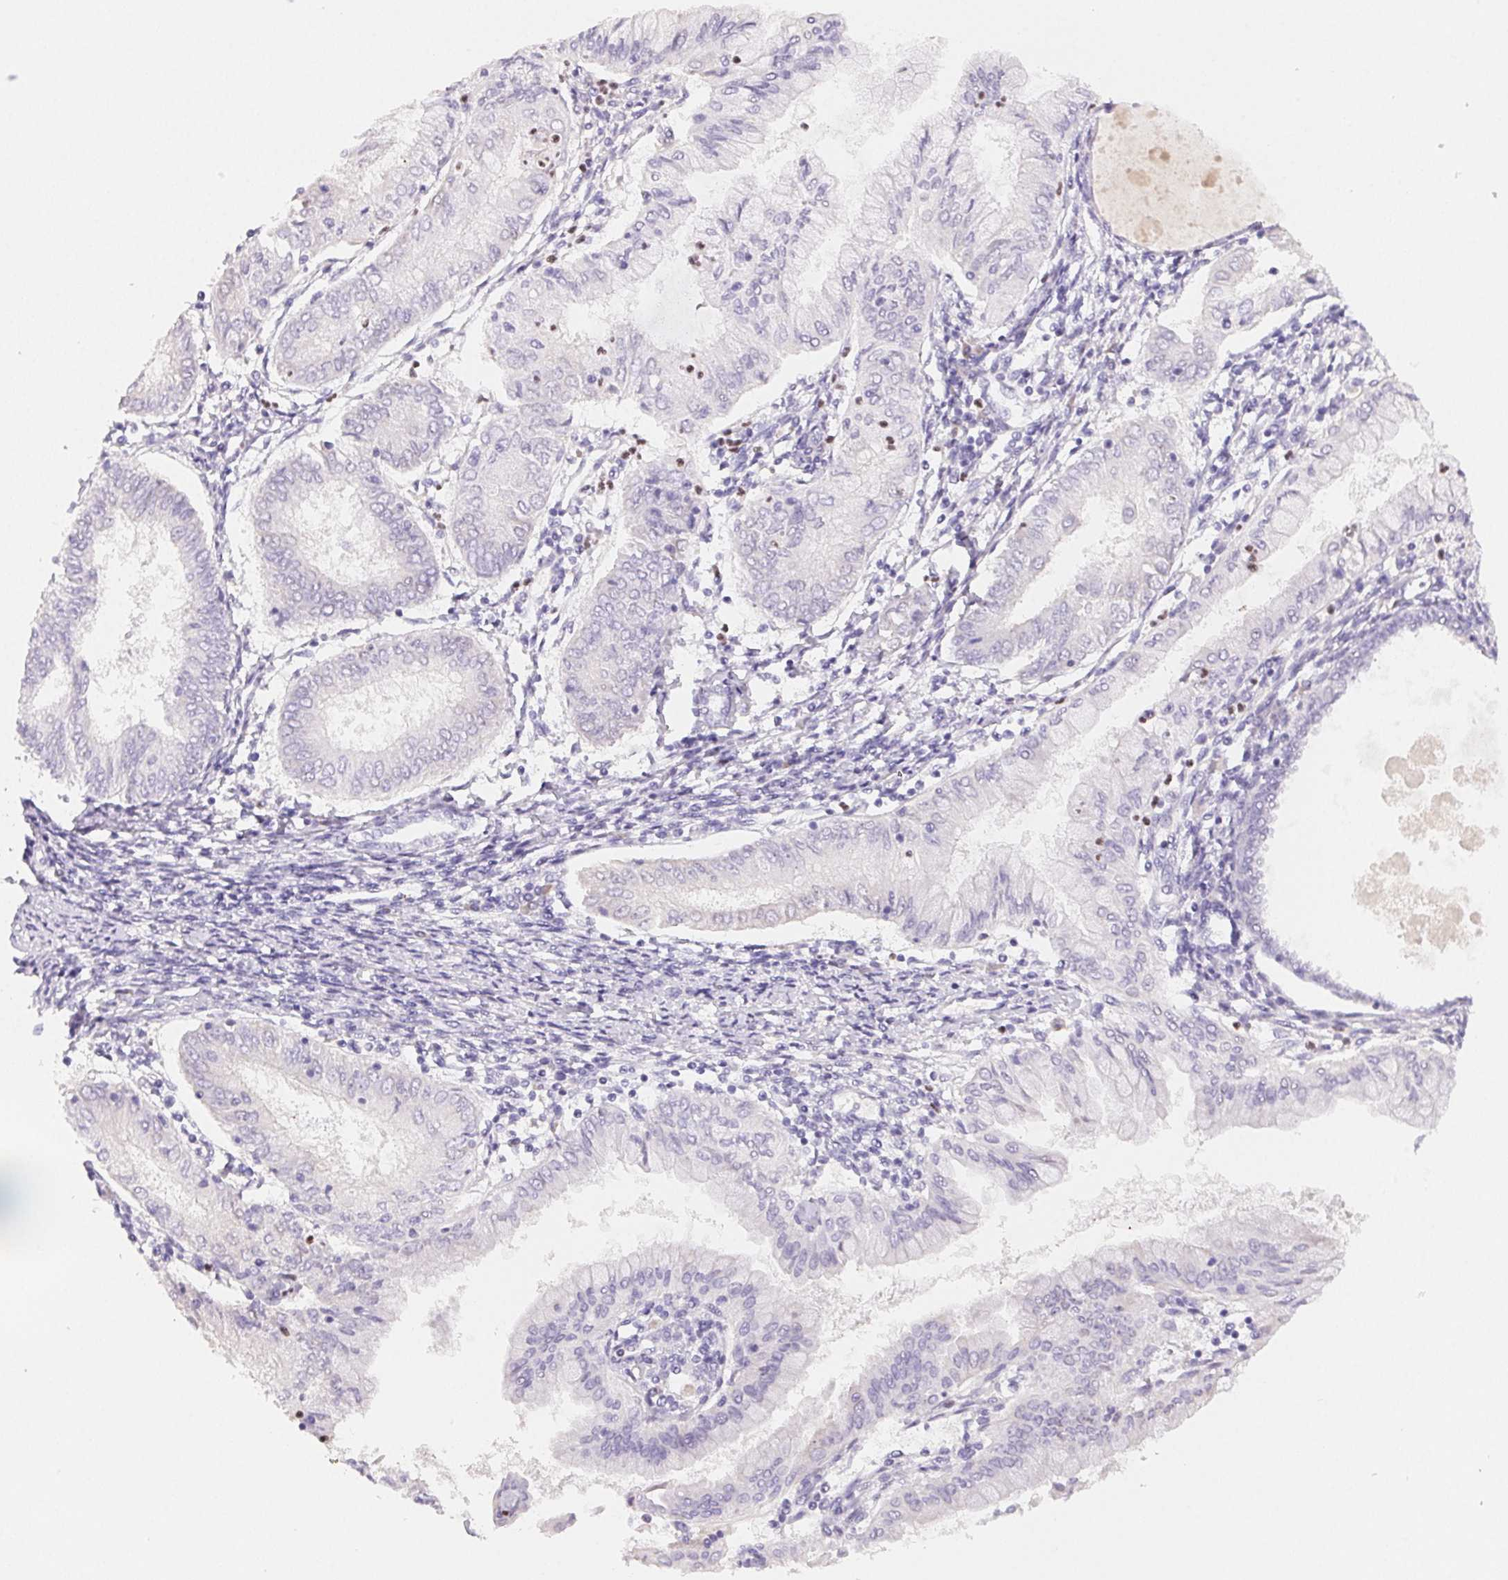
{"staining": {"intensity": "negative", "quantity": "none", "location": "none"}, "tissue": "endometrial cancer", "cell_type": "Tumor cells", "image_type": "cancer", "snomed": [{"axis": "morphology", "description": "Adenocarcinoma, NOS"}, {"axis": "topography", "description": "Endometrium"}], "caption": "Endometrial adenocarcinoma was stained to show a protein in brown. There is no significant positivity in tumor cells. Brightfield microscopy of IHC stained with DAB (3,3'-diaminobenzidine) (brown) and hematoxylin (blue), captured at high magnification.", "gene": "PADI4", "patient": {"sex": "female", "age": 68}}